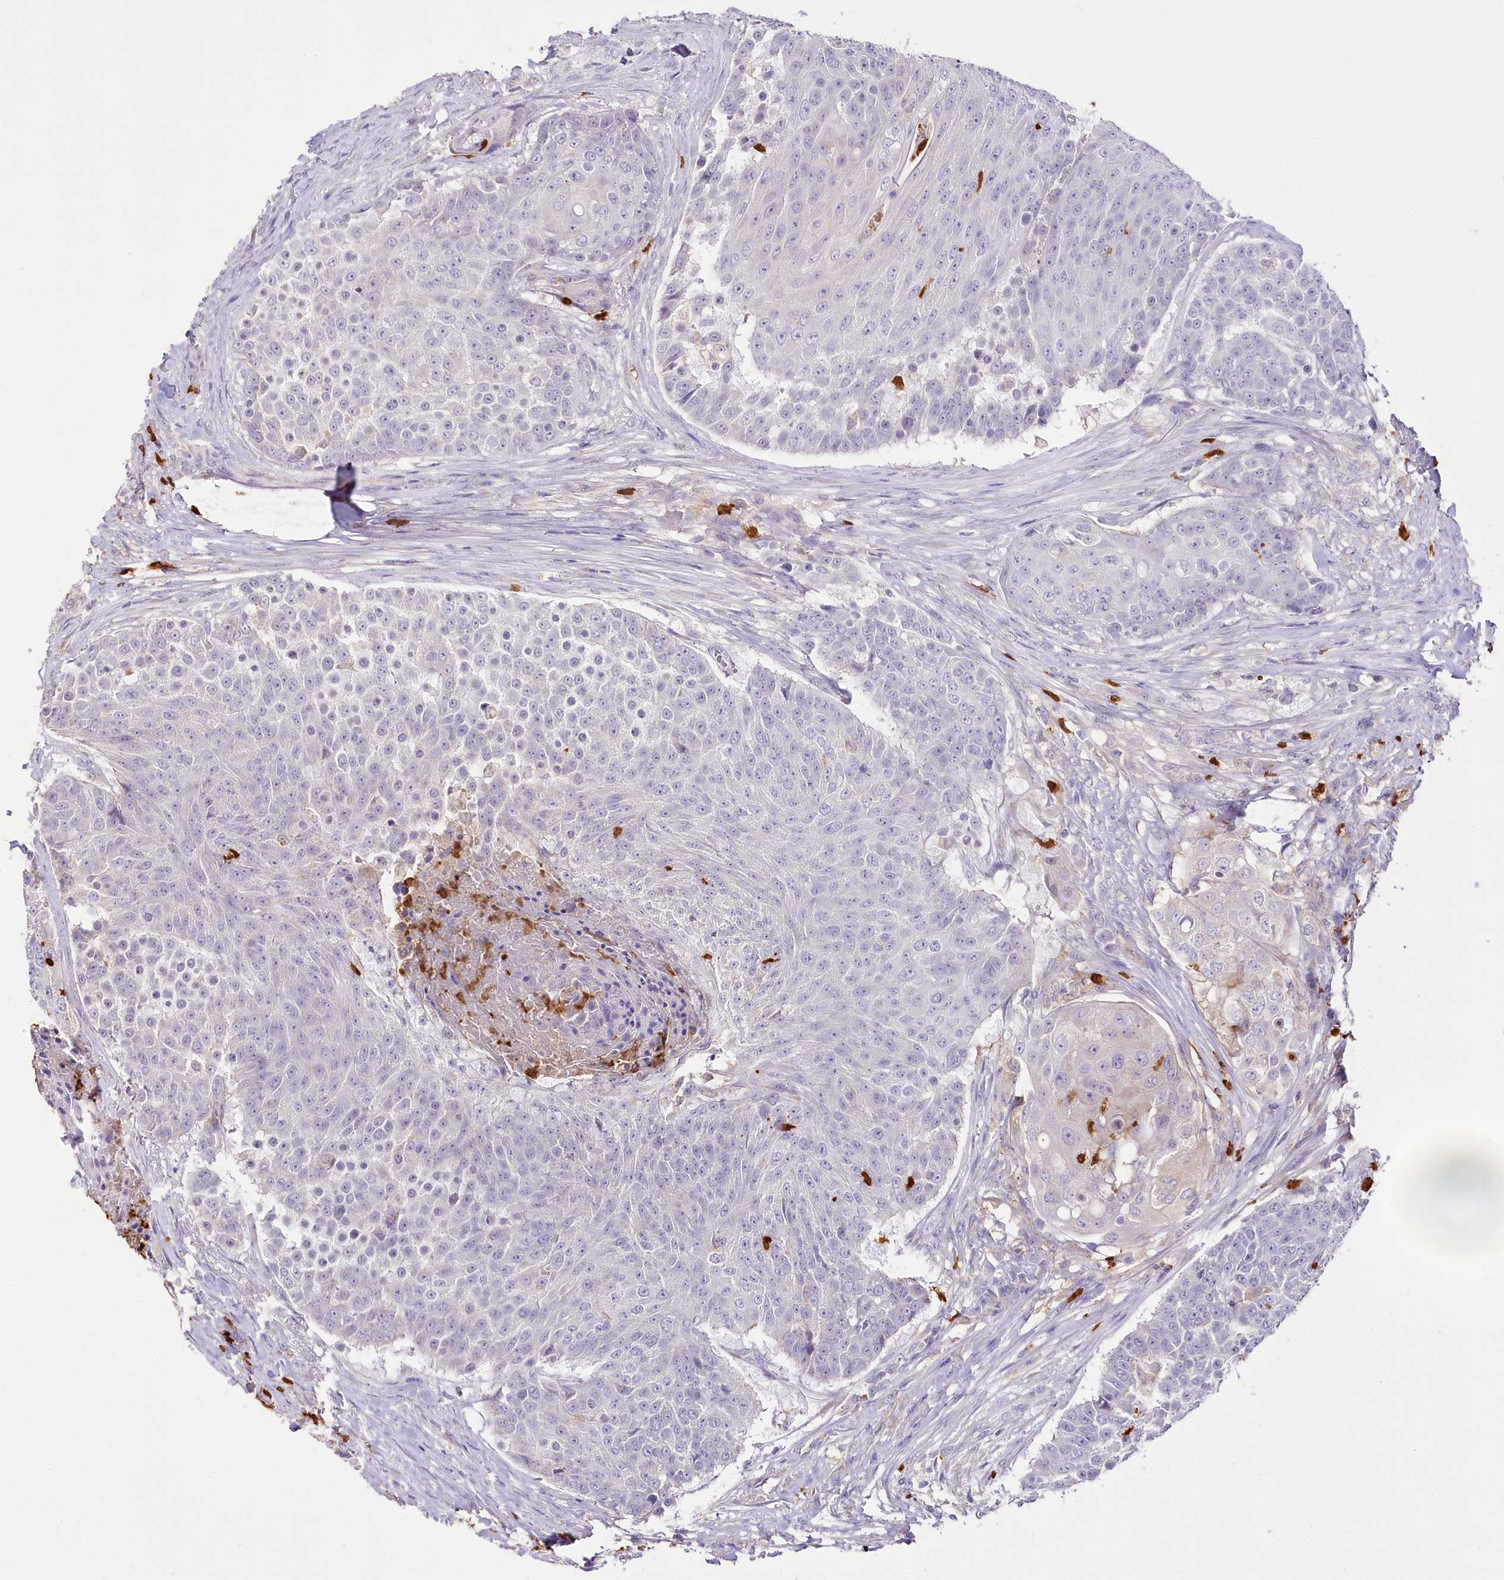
{"staining": {"intensity": "negative", "quantity": "none", "location": "none"}, "tissue": "urothelial cancer", "cell_type": "Tumor cells", "image_type": "cancer", "snomed": [{"axis": "morphology", "description": "Urothelial carcinoma, High grade"}, {"axis": "topography", "description": "Urinary bladder"}], "caption": "Immunohistochemistry of high-grade urothelial carcinoma exhibits no positivity in tumor cells. (Brightfield microscopy of DAB (3,3'-diaminobenzidine) immunohistochemistry at high magnification).", "gene": "DPYD", "patient": {"sex": "female", "age": 63}}